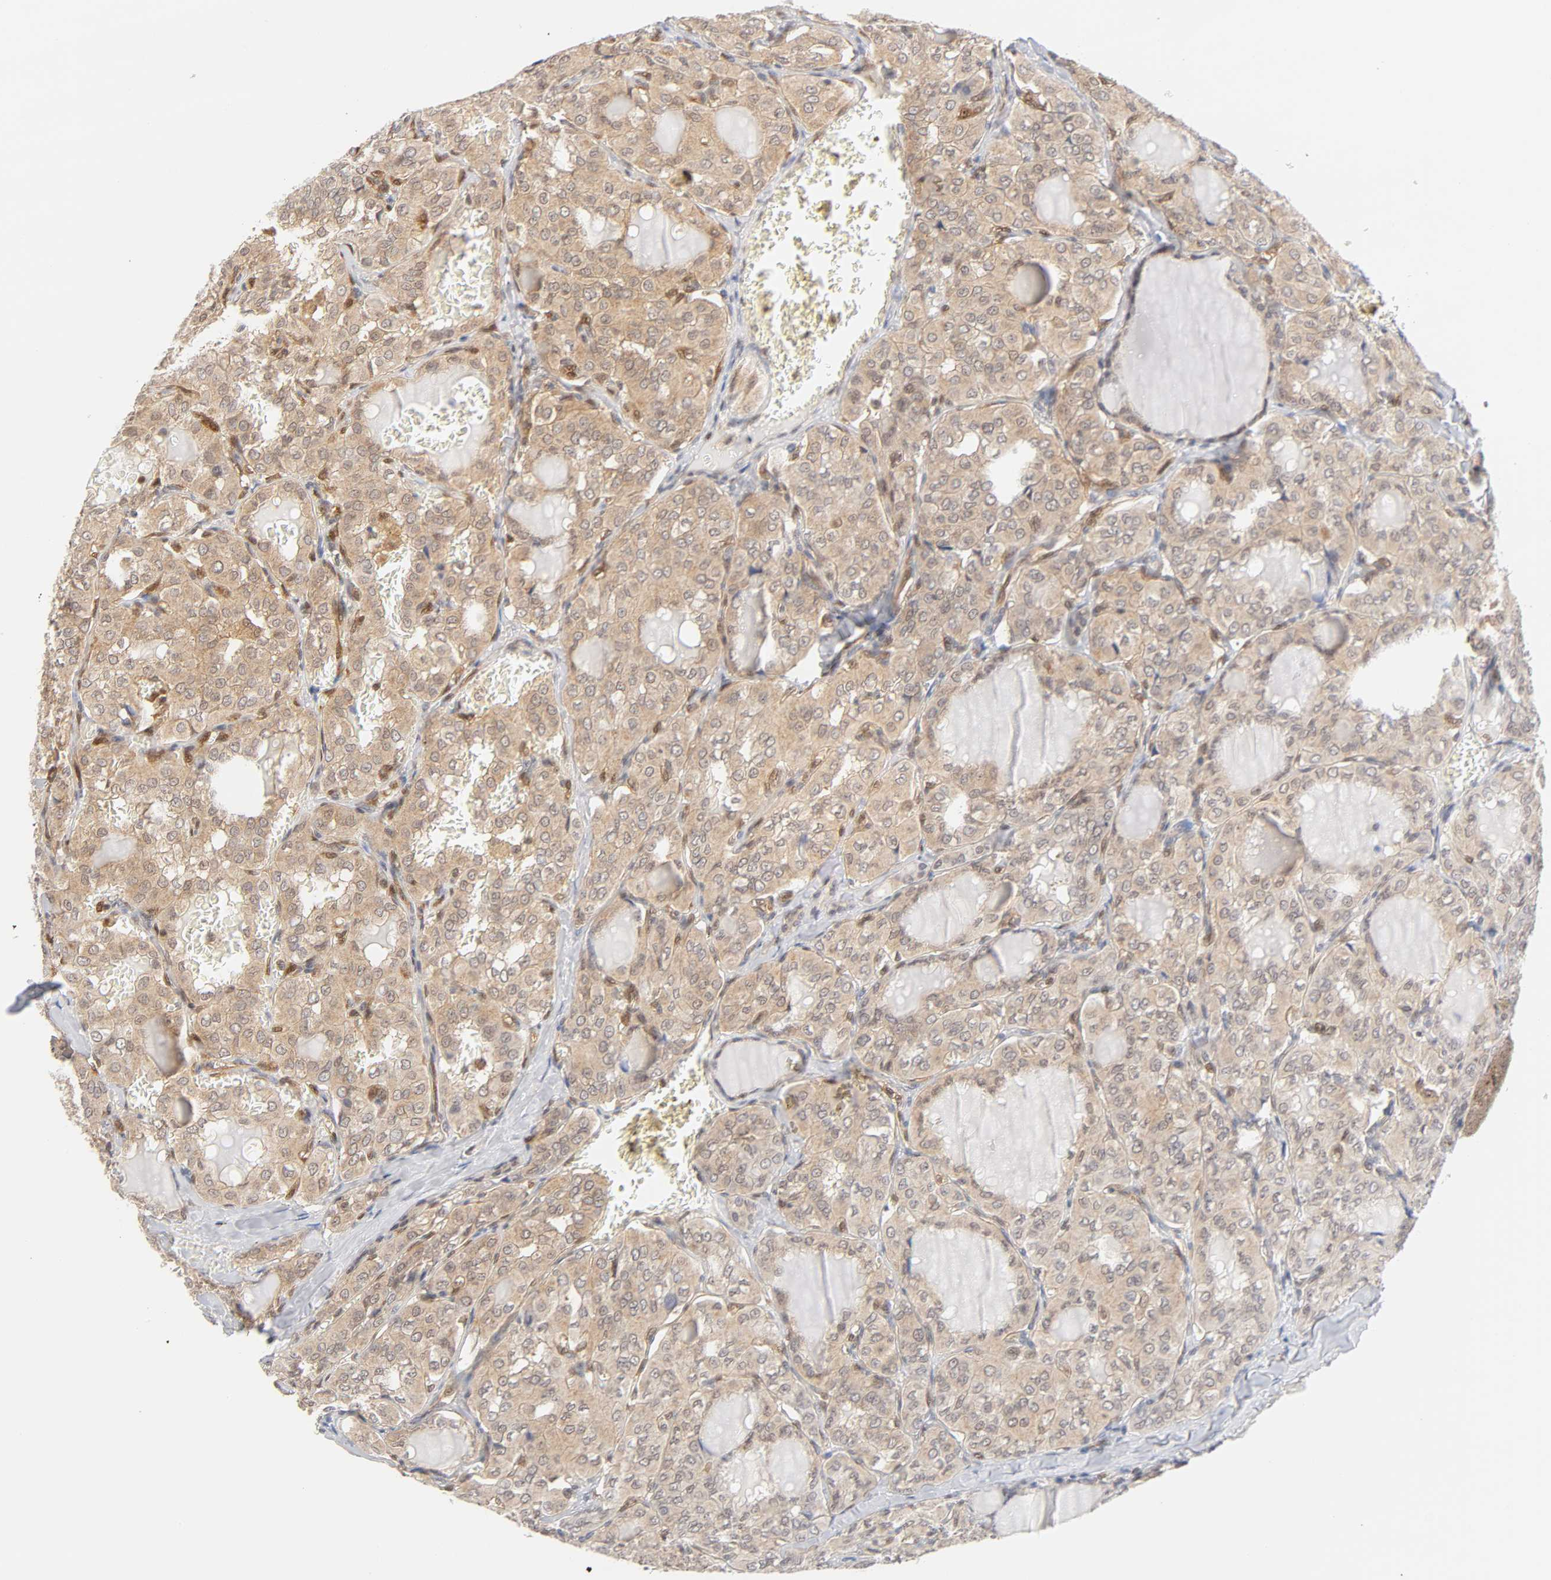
{"staining": {"intensity": "weak", "quantity": ">75%", "location": "cytoplasmic/membranous,nuclear"}, "tissue": "thyroid cancer", "cell_type": "Tumor cells", "image_type": "cancer", "snomed": [{"axis": "morphology", "description": "Papillary adenocarcinoma, NOS"}, {"axis": "topography", "description": "Thyroid gland"}], "caption": "An image of papillary adenocarcinoma (thyroid) stained for a protein shows weak cytoplasmic/membranous and nuclear brown staining in tumor cells.", "gene": "CDC37", "patient": {"sex": "male", "age": 20}}